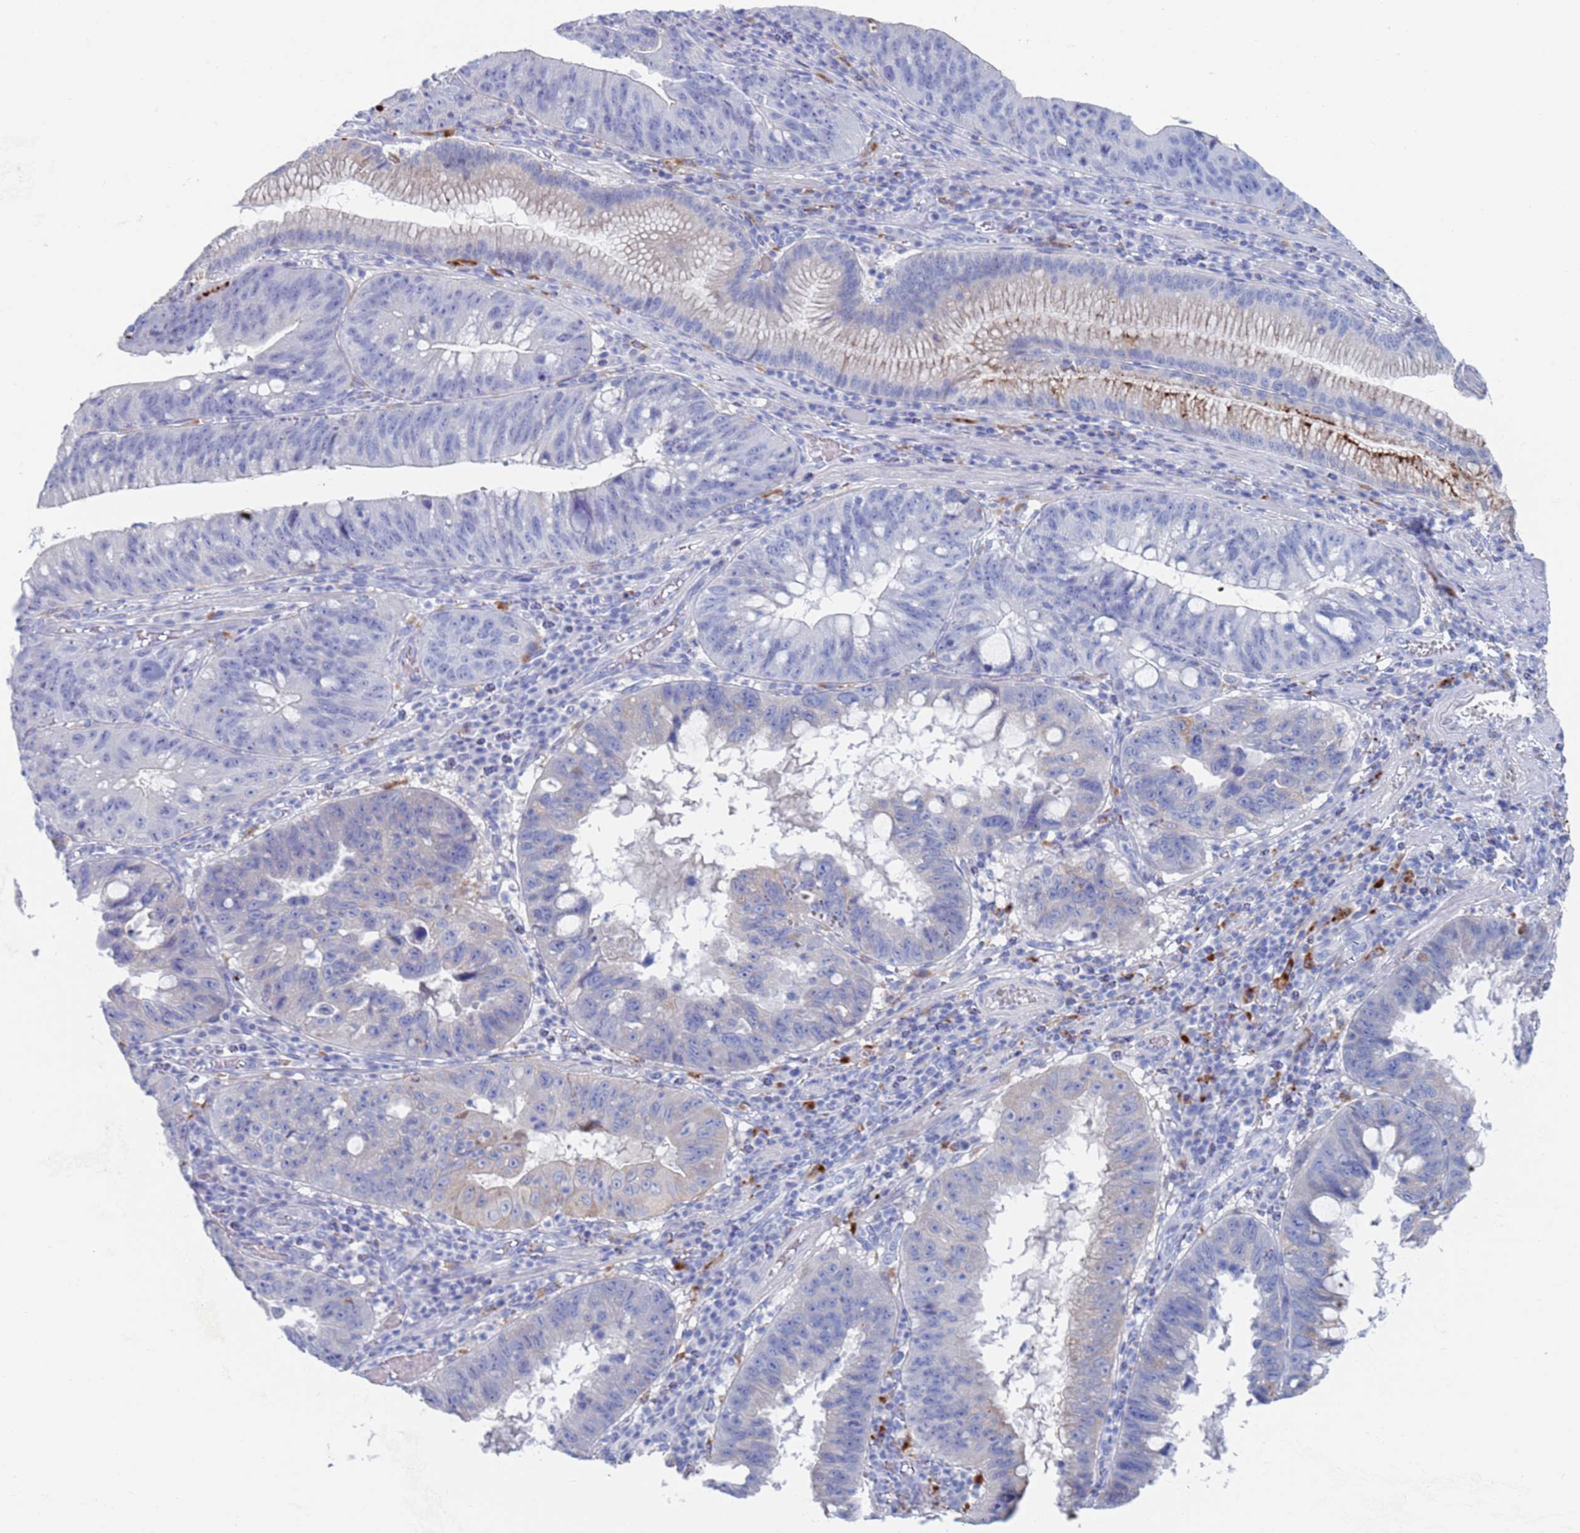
{"staining": {"intensity": "negative", "quantity": "none", "location": "none"}, "tissue": "stomach cancer", "cell_type": "Tumor cells", "image_type": "cancer", "snomed": [{"axis": "morphology", "description": "Adenocarcinoma, NOS"}, {"axis": "topography", "description": "Stomach"}], "caption": "Immunohistochemical staining of human stomach cancer reveals no significant positivity in tumor cells. (DAB (3,3'-diaminobenzidine) immunohistochemistry visualized using brightfield microscopy, high magnification).", "gene": "FUCA1", "patient": {"sex": "male", "age": 59}}